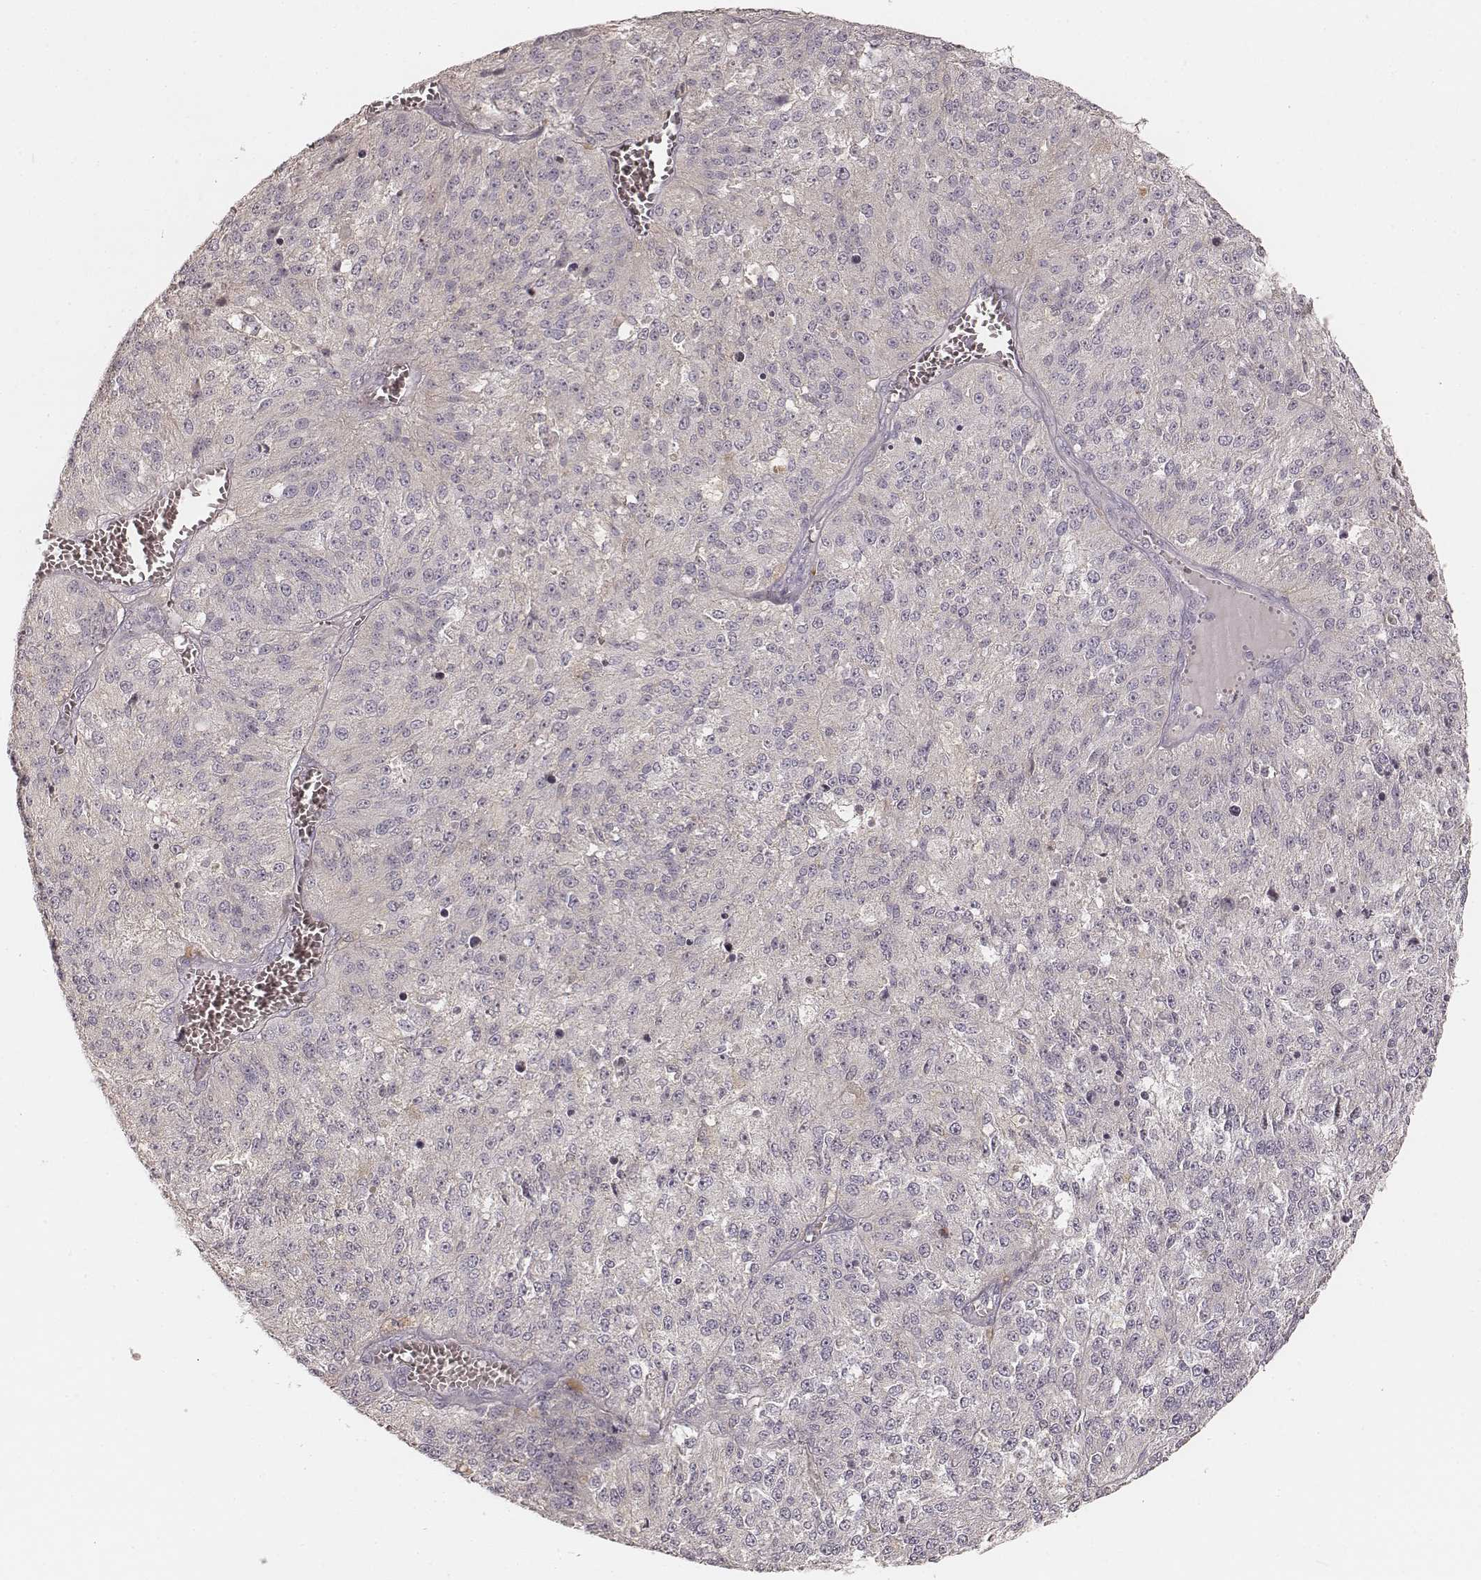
{"staining": {"intensity": "negative", "quantity": "none", "location": "none"}, "tissue": "melanoma", "cell_type": "Tumor cells", "image_type": "cancer", "snomed": [{"axis": "morphology", "description": "Malignant melanoma, Metastatic site"}, {"axis": "topography", "description": "Lymph node"}], "caption": "The image shows no significant staining in tumor cells of melanoma. (DAB (3,3'-diaminobenzidine) IHC with hematoxylin counter stain).", "gene": "FMNL2", "patient": {"sex": "female", "age": 64}}